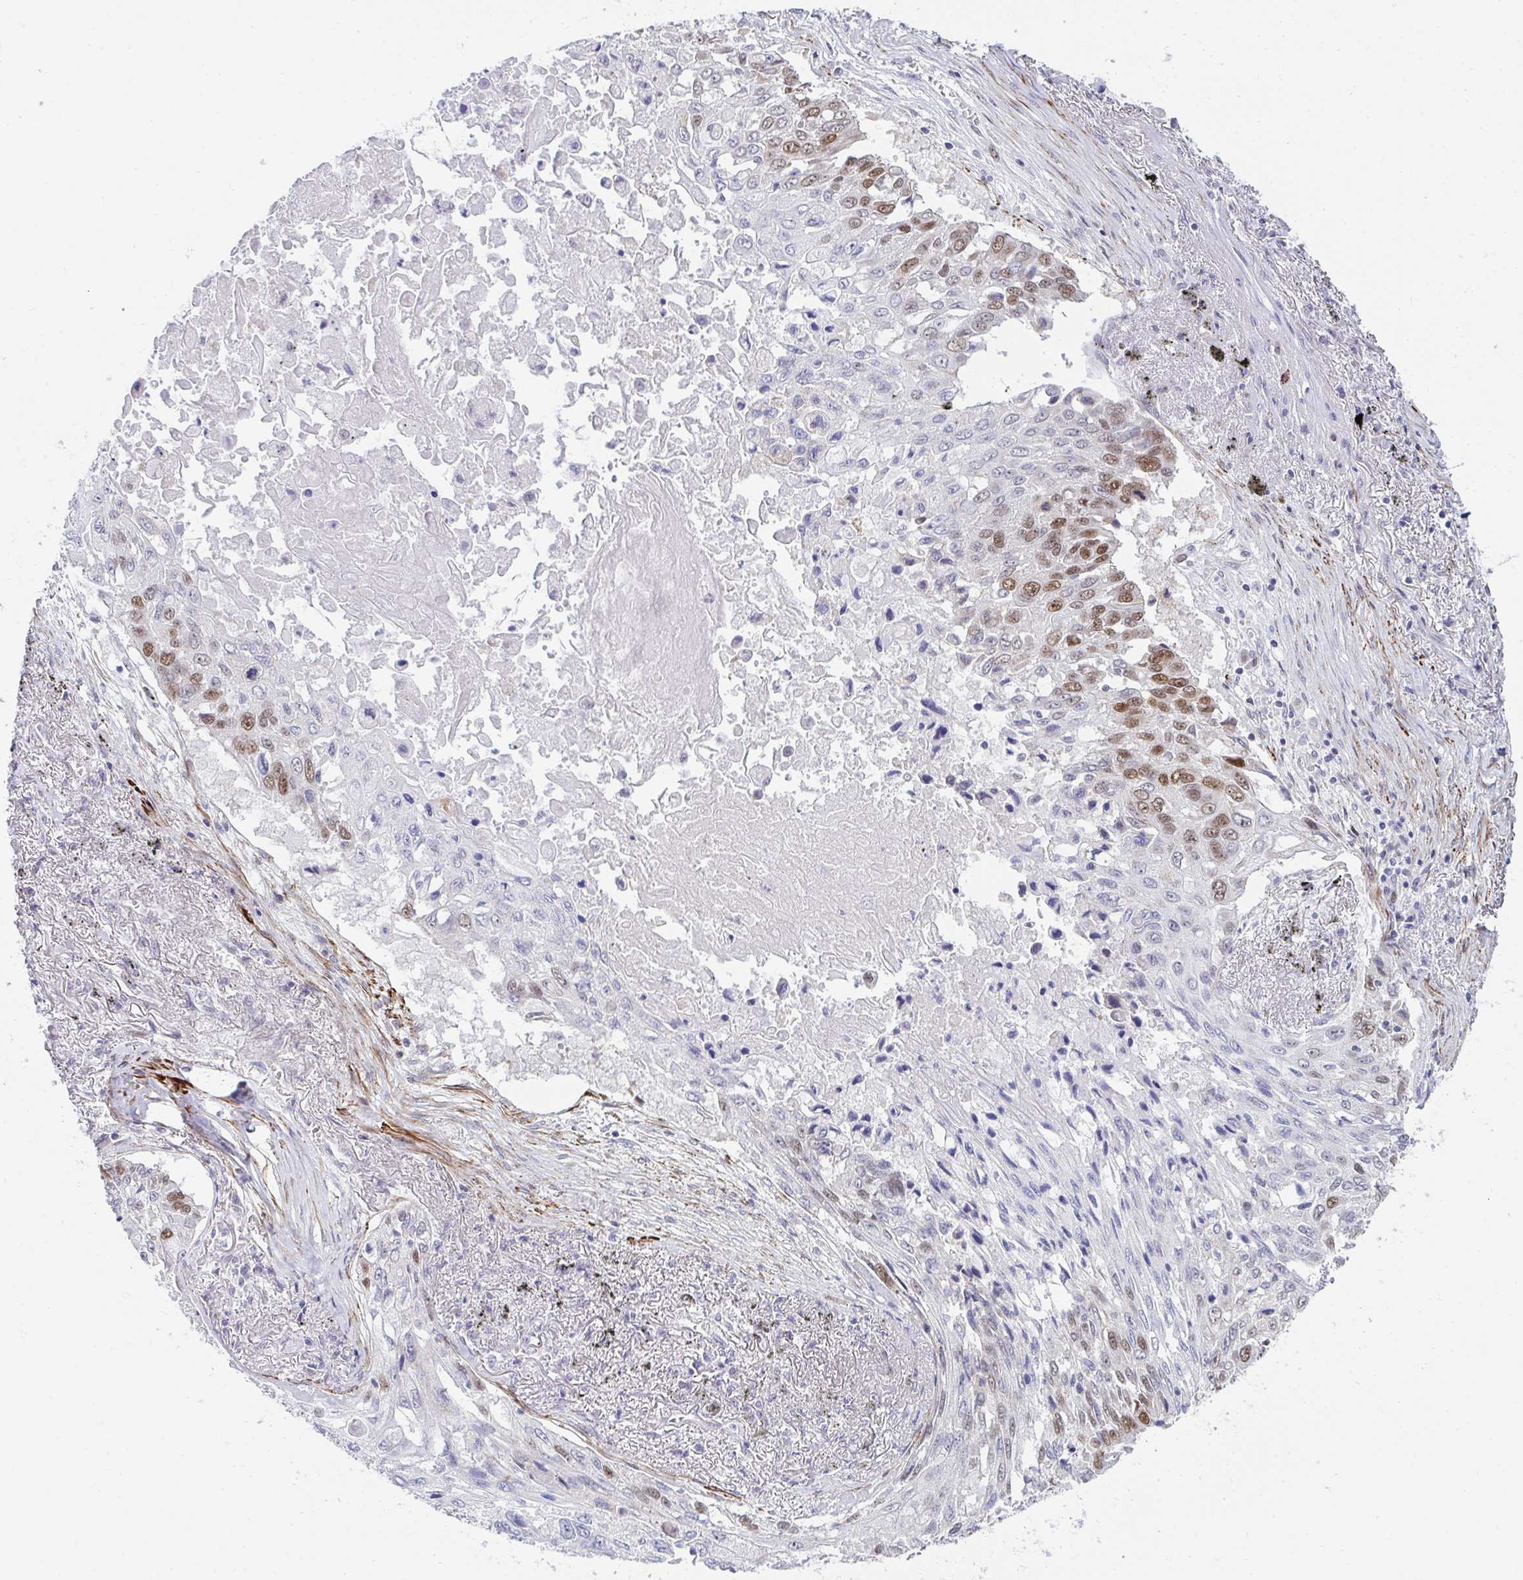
{"staining": {"intensity": "moderate", "quantity": "25%-75%", "location": "nuclear"}, "tissue": "lung cancer", "cell_type": "Tumor cells", "image_type": "cancer", "snomed": [{"axis": "morphology", "description": "Squamous cell carcinoma, NOS"}, {"axis": "topography", "description": "Lung"}], "caption": "Lung squamous cell carcinoma was stained to show a protein in brown. There is medium levels of moderate nuclear positivity in about 25%-75% of tumor cells. (Brightfield microscopy of DAB IHC at high magnification).", "gene": "GINS2", "patient": {"sex": "male", "age": 75}}